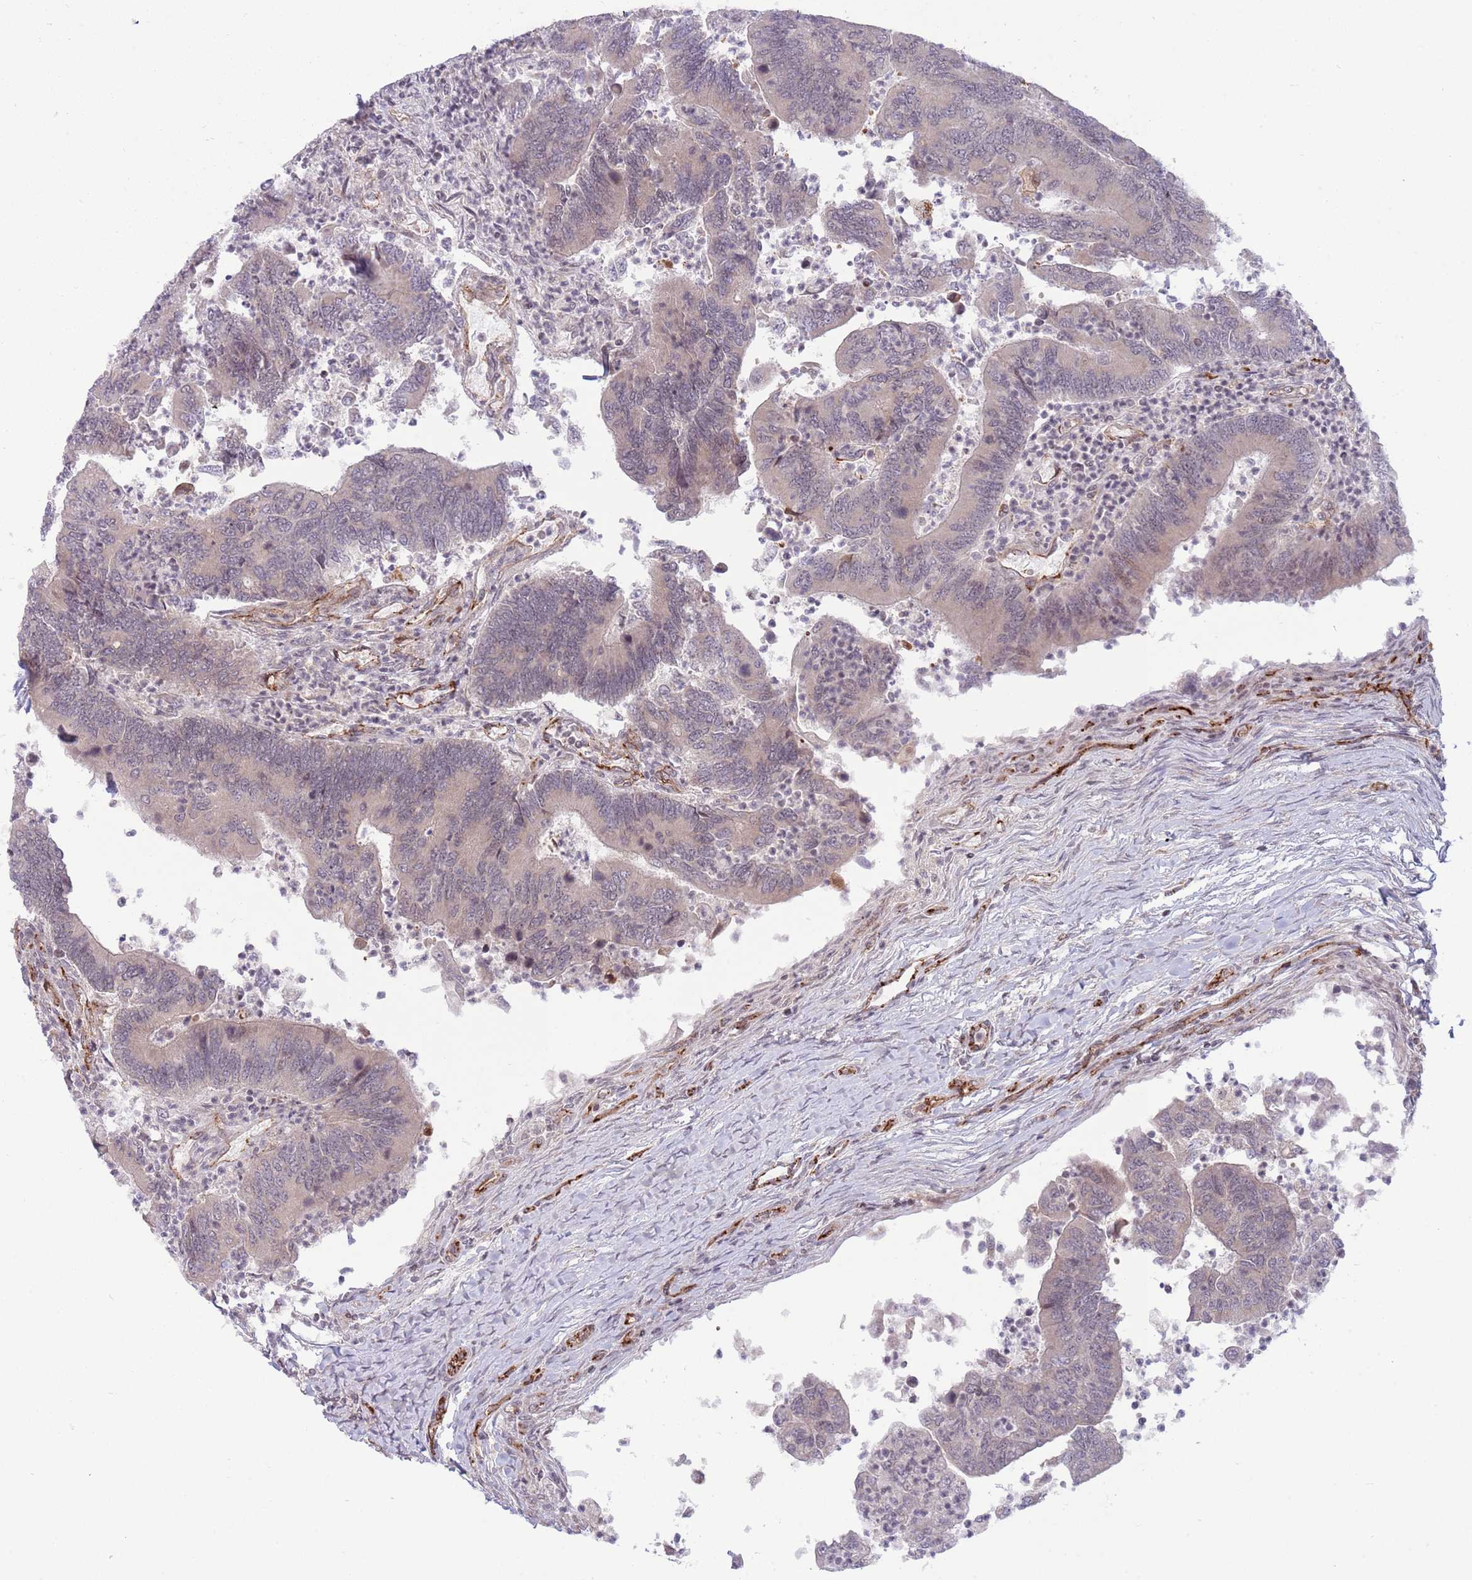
{"staining": {"intensity": "weak", "quantity": "<25%", "location": "cytoplasmic/membranous"}, "tissue": "colorectal cancer", "cell_type": "Tumor cells", "image_type": "cancer", "snomed": [{"axis": "morphology", "description": "Adenocarcinoma, NOS"}, {"axis": "topography", "description": "Colon"}], "caption": "Adenocarcinoma (colorectal) was stained to show a protein in brown. There is no significant expression in tumor cells.", "gene": "DPP10", "patient": {"sex": "female", "age": 67}}